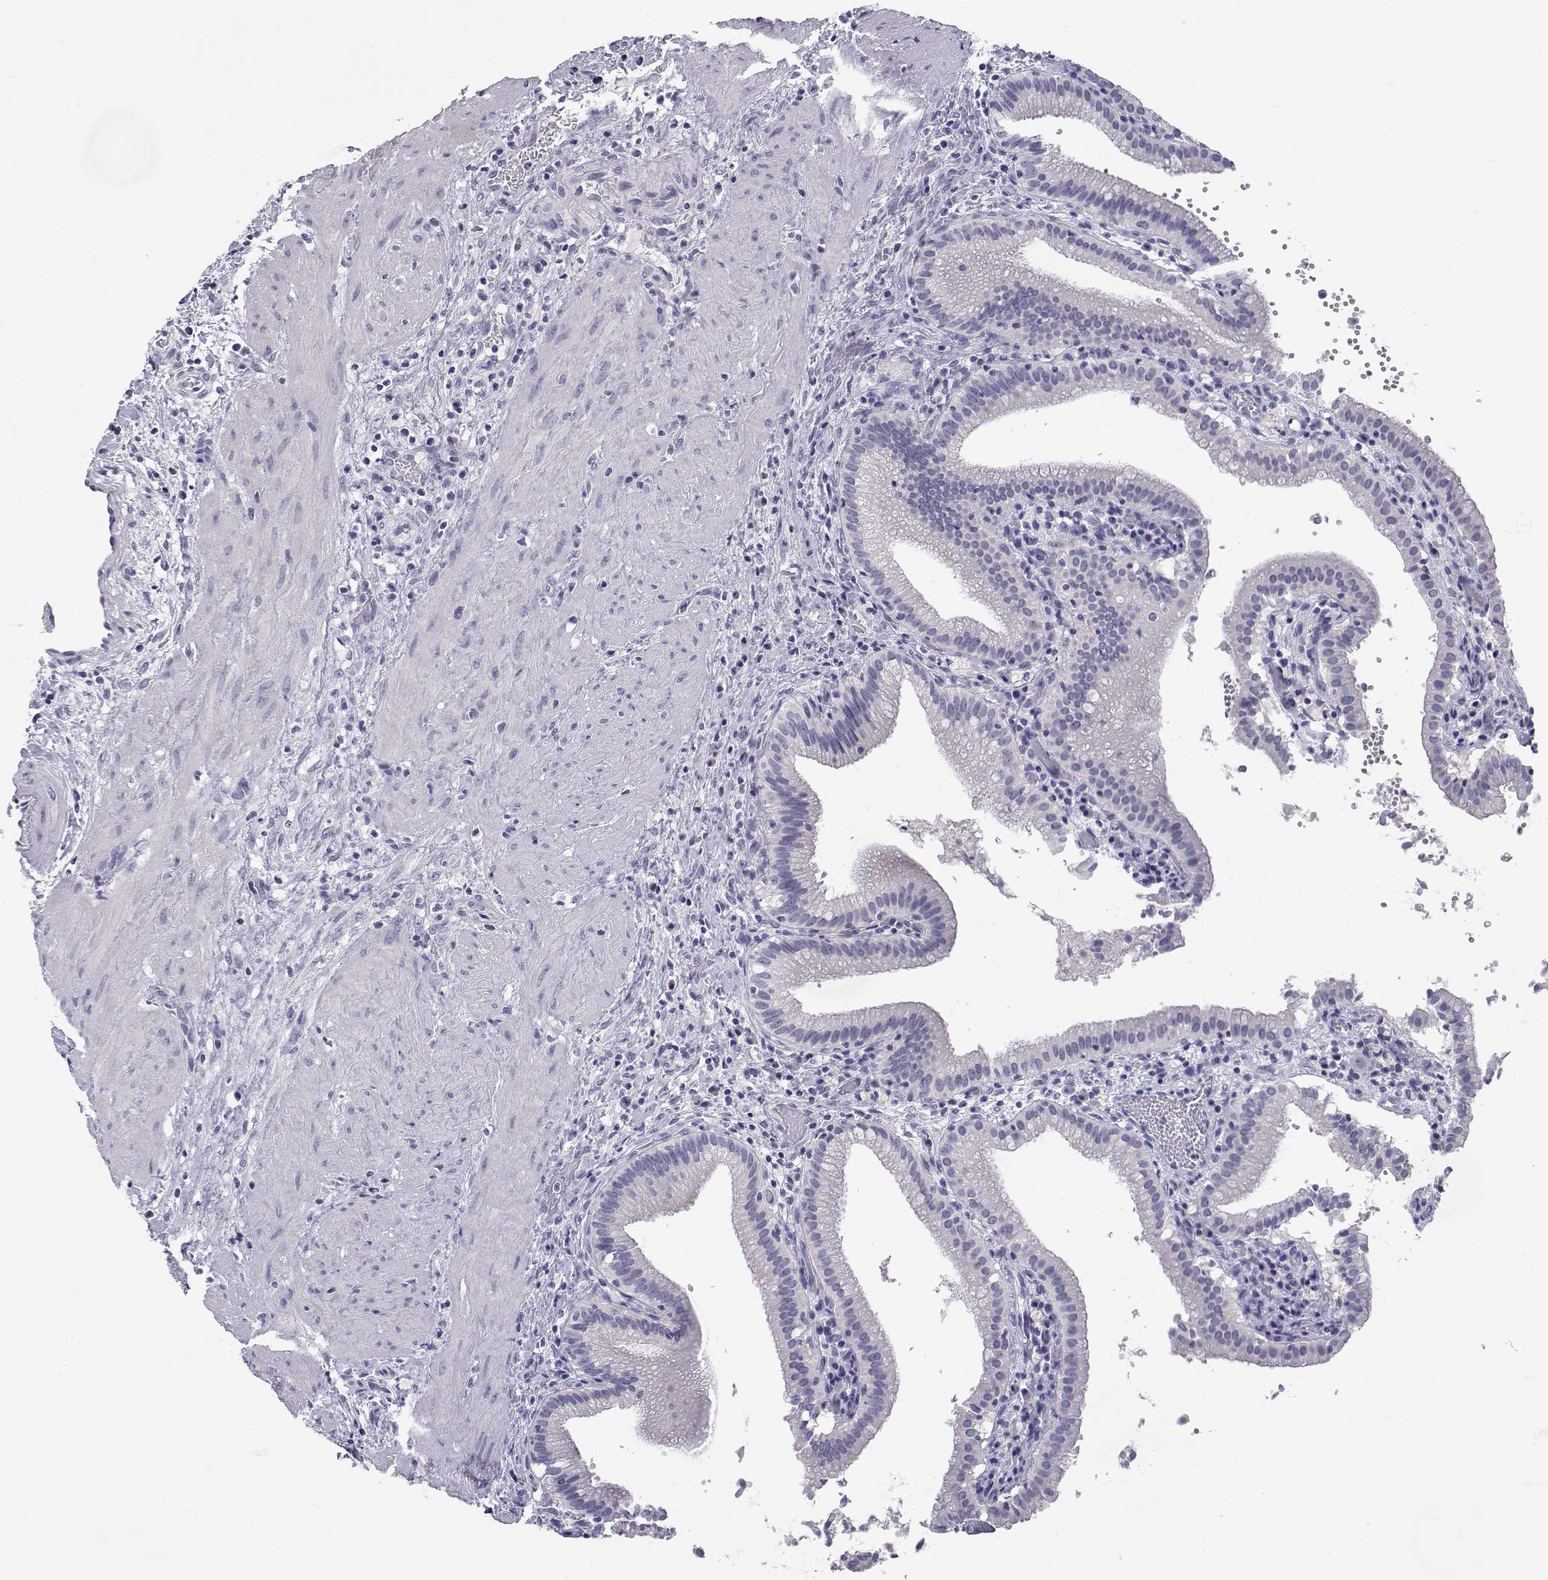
{"staining": {"intensity": "negative", "quantity": "none", "location": "none"}, "tissue": "gallbladder", "cell_type": "Glandular cells", "image_type": "normal", "snomed": [{"axis": "morphology", "description": "Normal tissue, NOS"}, {"axis": "topography", "description": "Gallbladder"}], "caption": "Immunohistochemistry (IHC) of unremarkable gallbladder shows no staining in glandular cells. (DAB (3,3'-diaminobenzidine) IHC with hematoxylin counter stain).", "gene": "SLC6A3", "patient": {"sex": "male", "age": 42}}